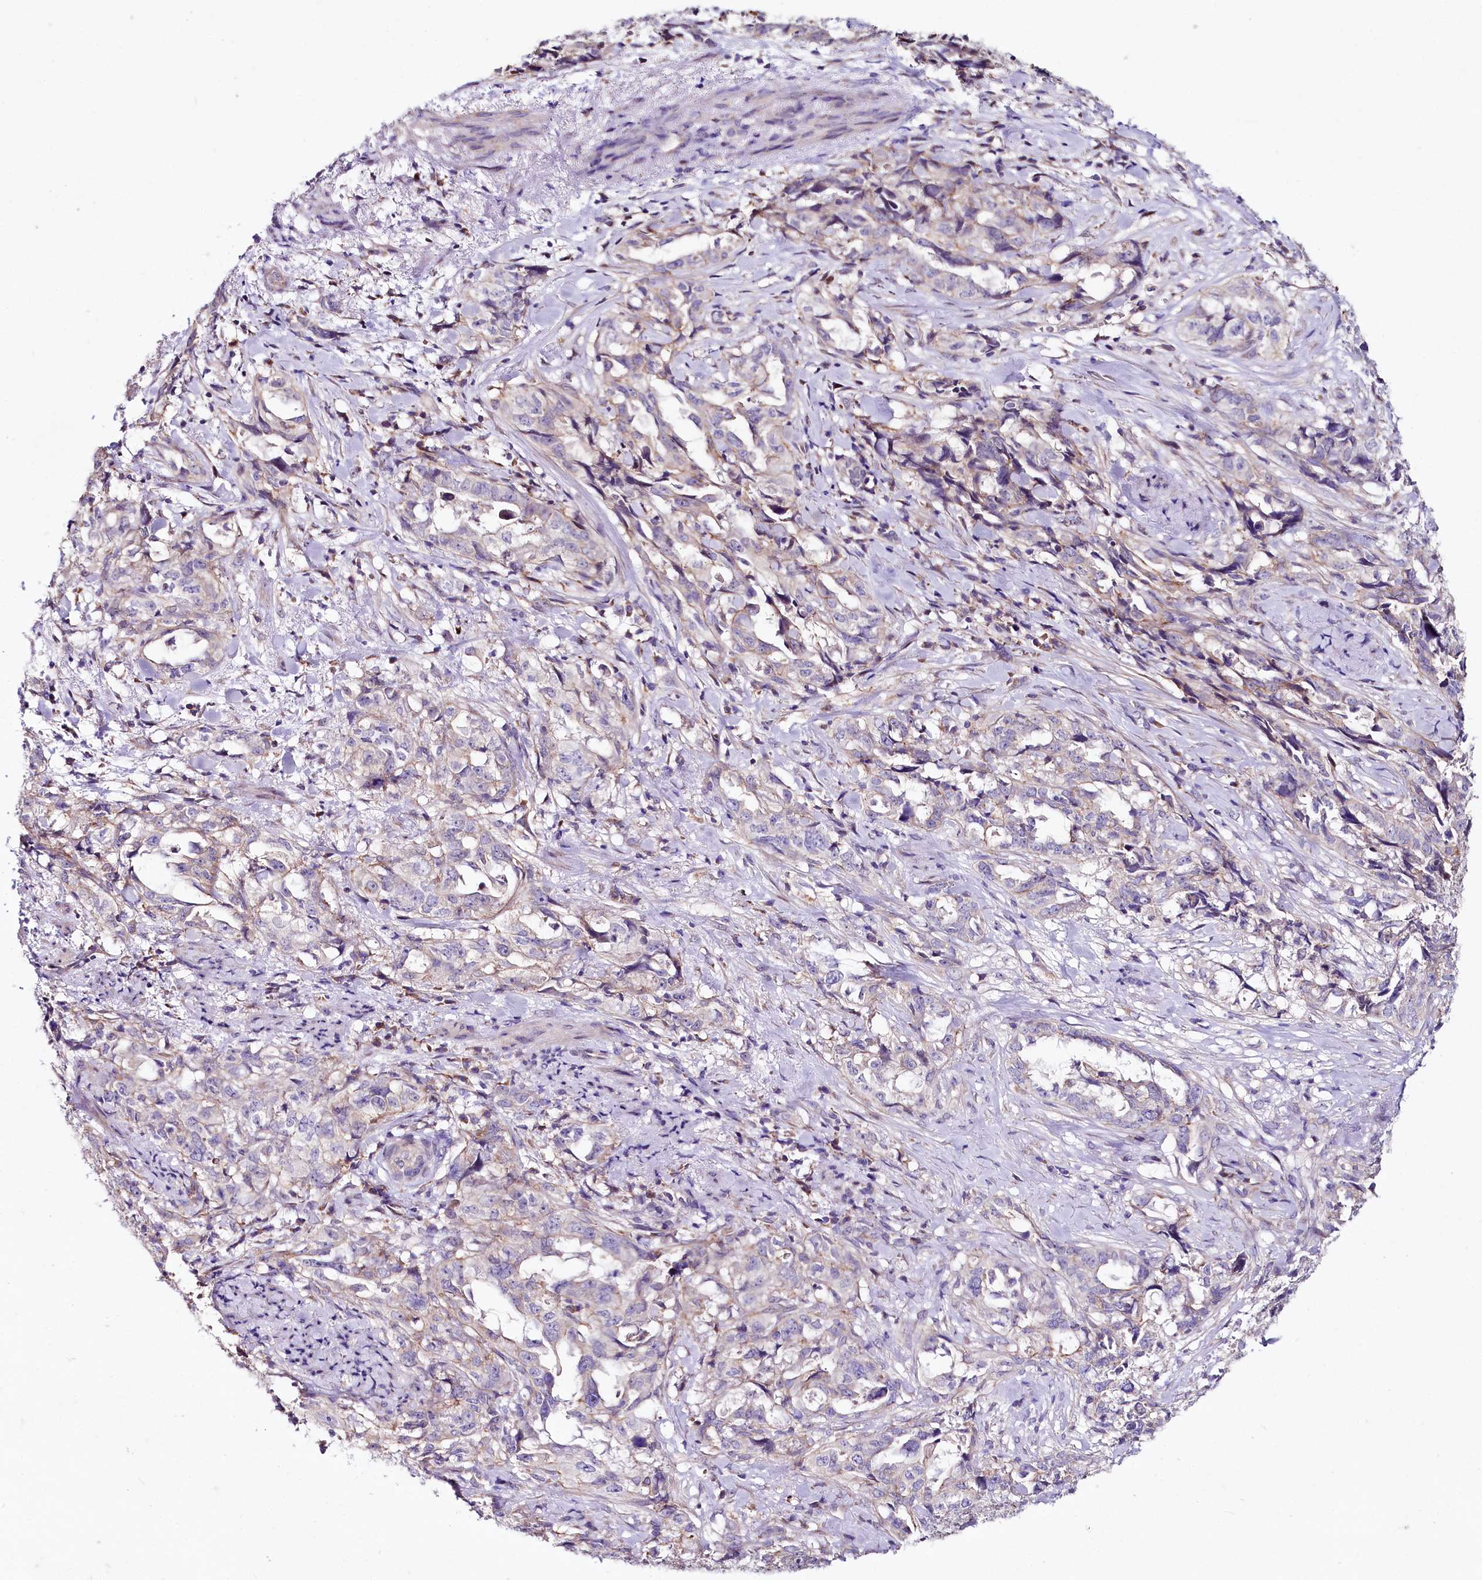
{"staining": {"intensity": "negative", "quantity": "none", "location": "none"}, "tissue": "endometrial cancer", "cell_type": "Tumor cells", "image_type": "cancer", "snomed": [{"axis": "morphology", "description": "Adenocarcinoma, NOS"}, {"axis": "topography", "description": "Endometrium"}], "caption": "This is a micrograph of IHC staining of endometrial cancer, which shows no positivity in tumor cells.", "gene": "SACM1L", "patient": {"sex": "female", "age": 65}}